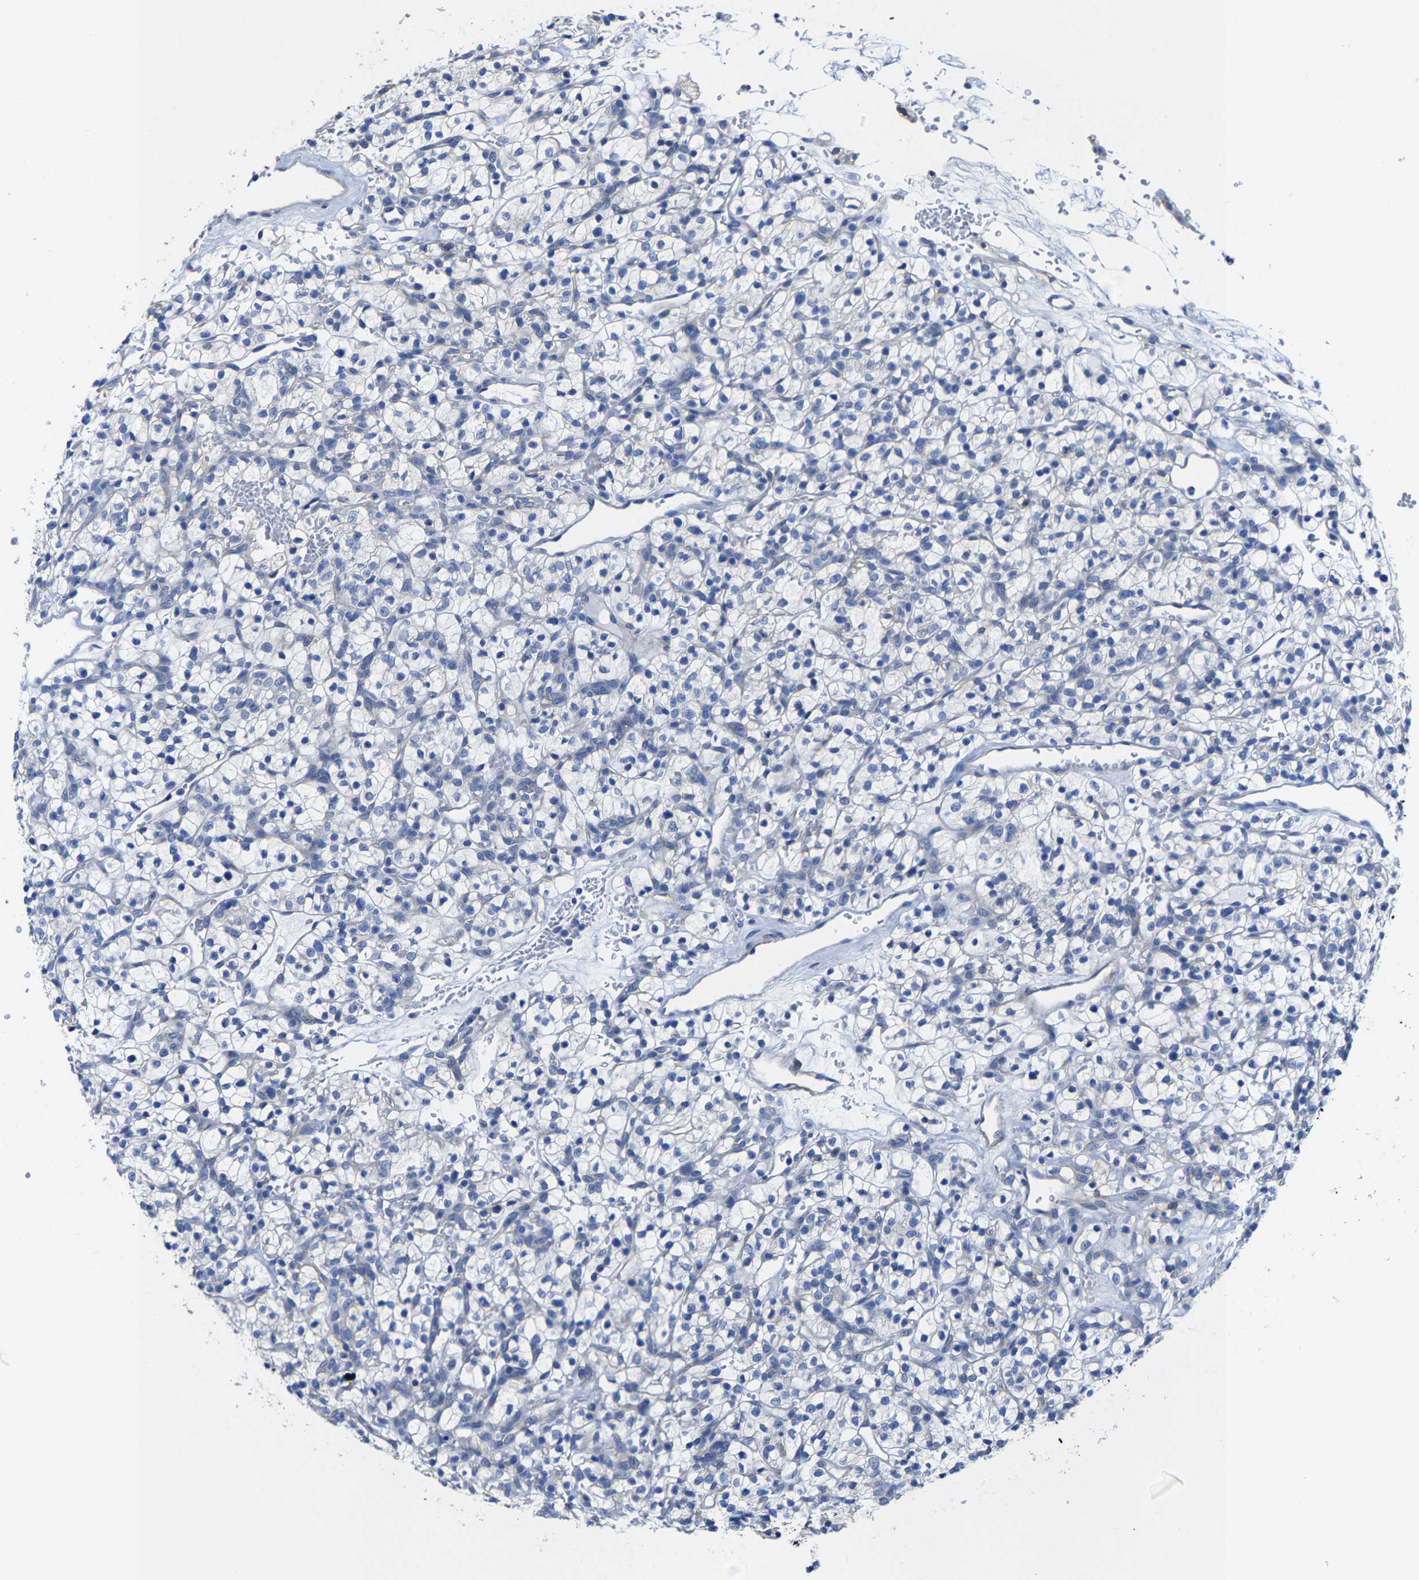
{"staining": {"intensity": "negative", "quantity": "none", "location": "none"}, "tissue": "renal cancer", "cell_type": "Tumor cells", "image_type": "cancer", "snomed": [{"axis": "morphology", "description": "Adenocarcinoma, NOS"}, {"axis": "topography", "description": "Kidney"}], "caption": "IHC of human adenocarcinoma (renal) exhibits no positivity in tumor cells.", "gene": "DSCAM", "patient": {"sex": "female", "age": 57}}